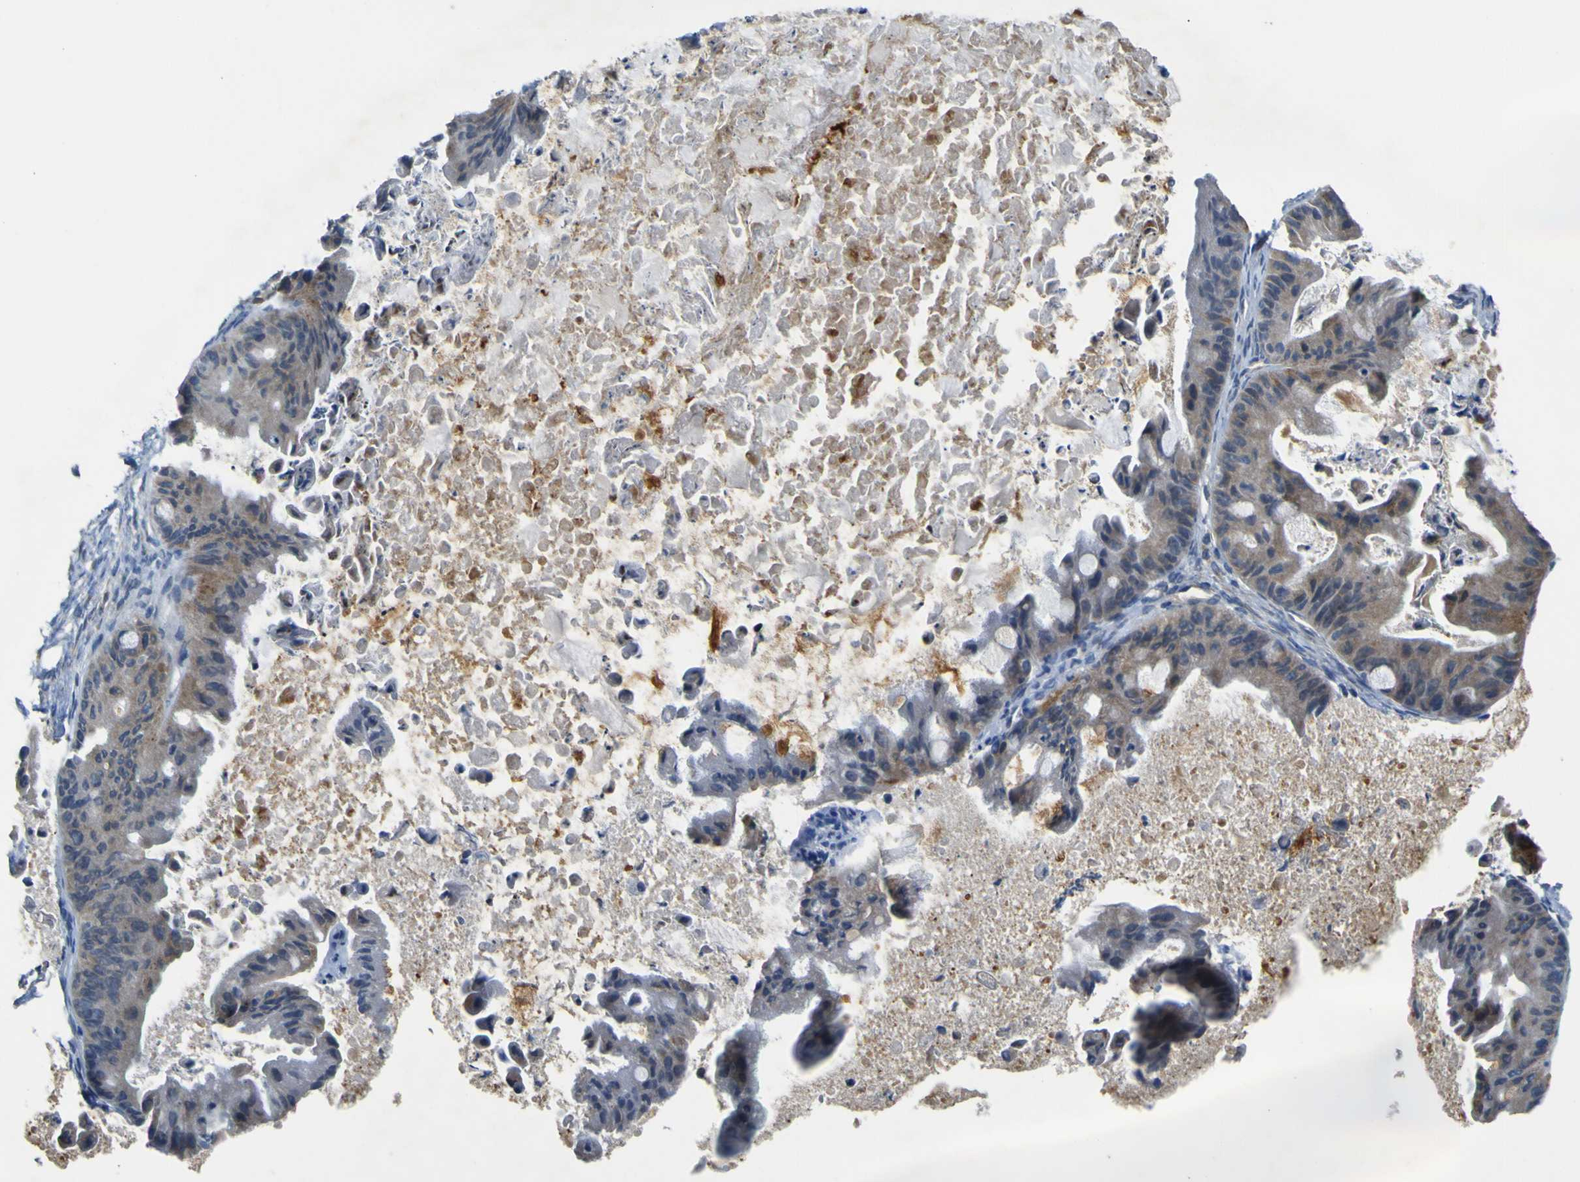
{"staining": {"intensity": "weak", "quantity": ">75%", "location": "cytoplasmic/membranous"}, "tissue": "ovarian cancer", "cell_type": "Tumor cells", "image_type": "cancer", "snomed": [{"axis": "morphology", "description": "Cystadenocarcinoma, mucinous, NOS"}, {"axis": "topography", "description": "Ovary"}], "caption": "The micrograph exhibits immunohistochemical staining of ovarian cancer (mucinous cystadenocarcinoma). There is weak cytoplasmic/membranous expression is present in approximately >75% of tumor cells.", "gene": "LDLR", "patient": {"sex": "female", "age": 37}}